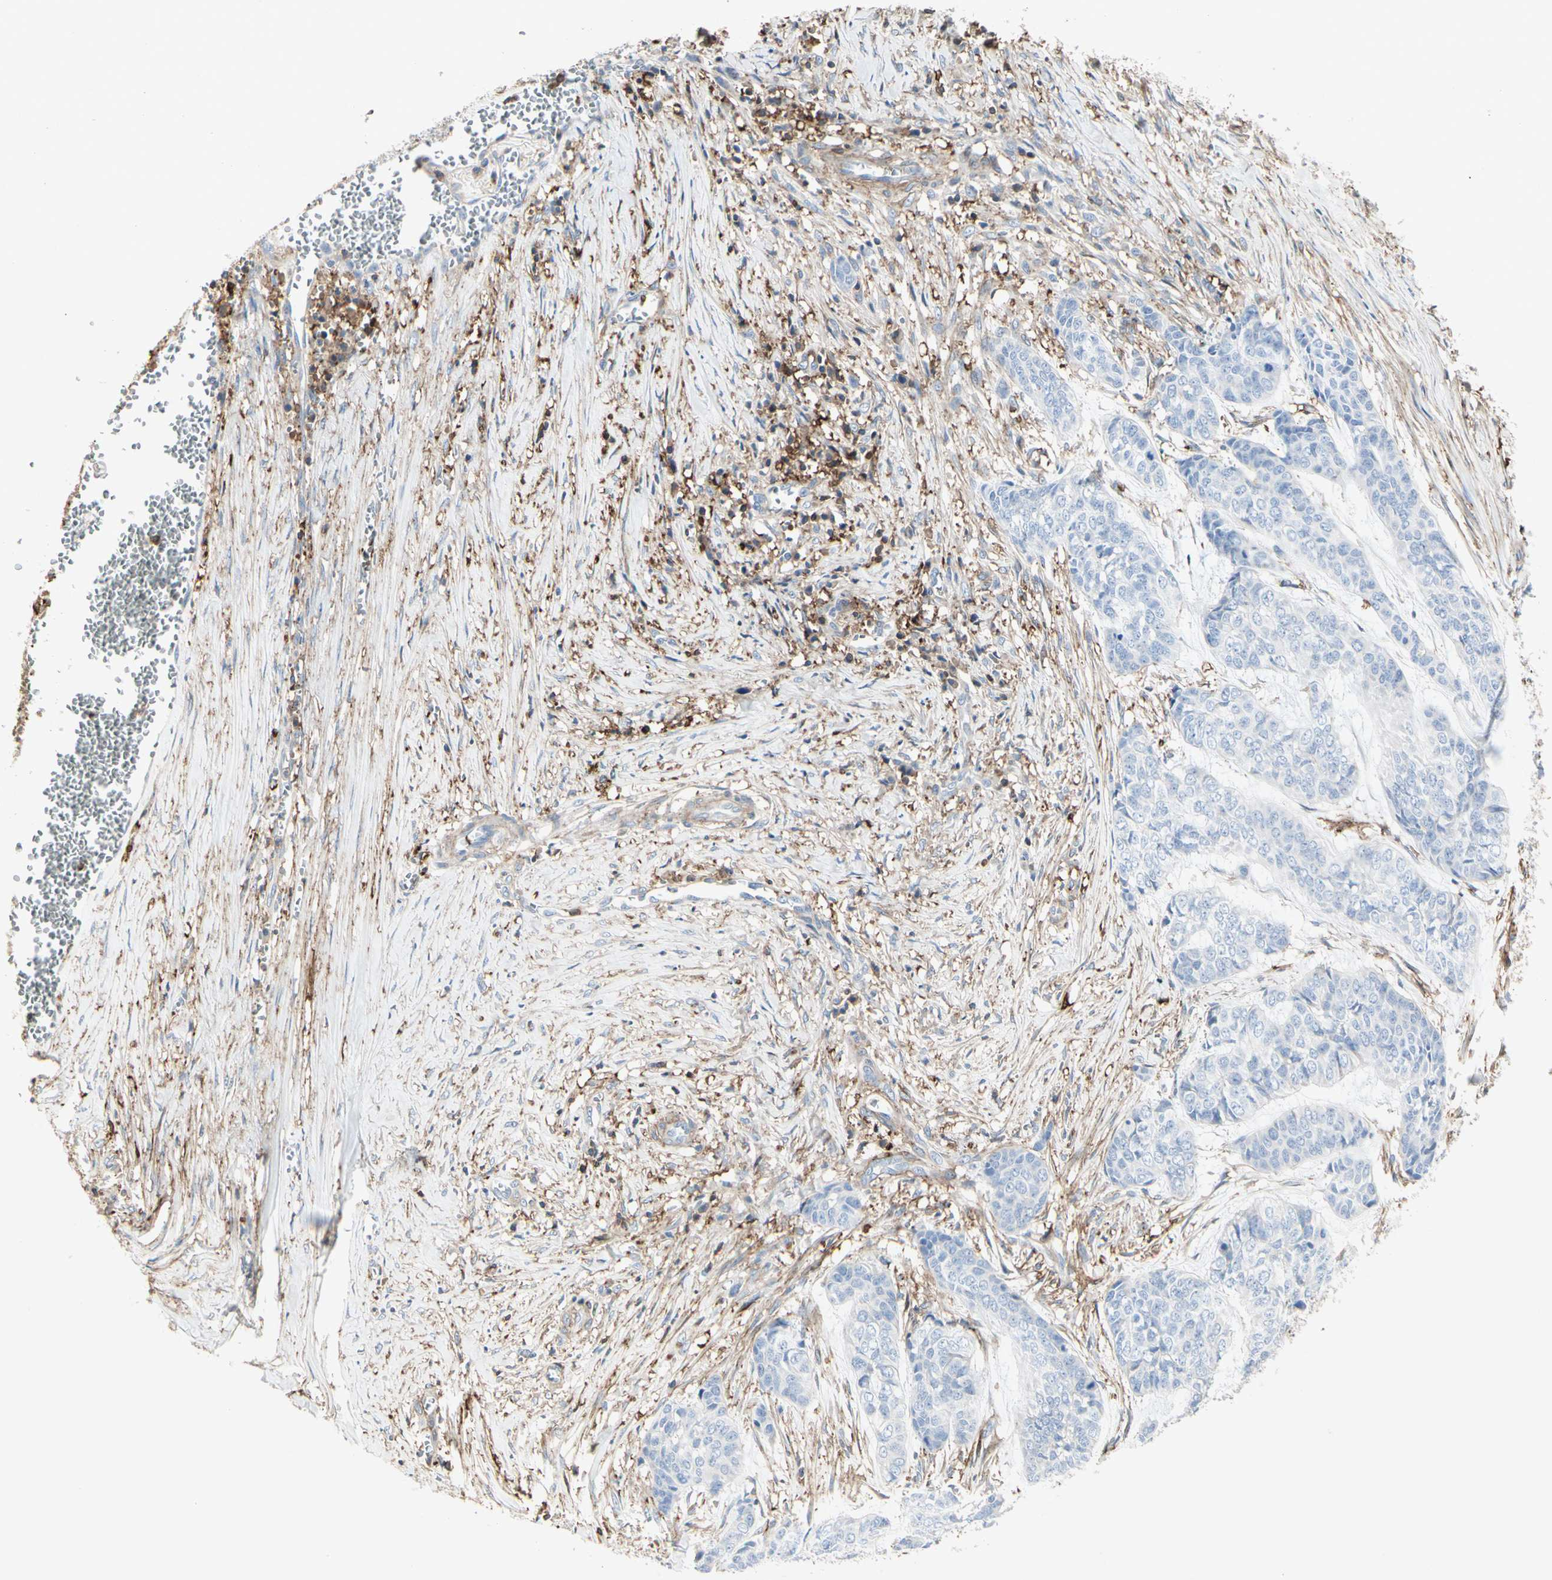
{"staining": {"intensity": "negative", "quantity": "none", "location": "none"}, "tissue": "skin cancer", "cell_type": "Tumor cells", "image_type": "cancer", "snomed": [{"axis": "morphology", "description": "Basal cell carcinoma"}, {"axis": "topography", "description": "Skin"}], "caption": "Tumor cells are negative for protein expression in human skin basal cell carcinoma.", "gene": "CLEC2B", "patient": {"sex": "female", "age": 64}}